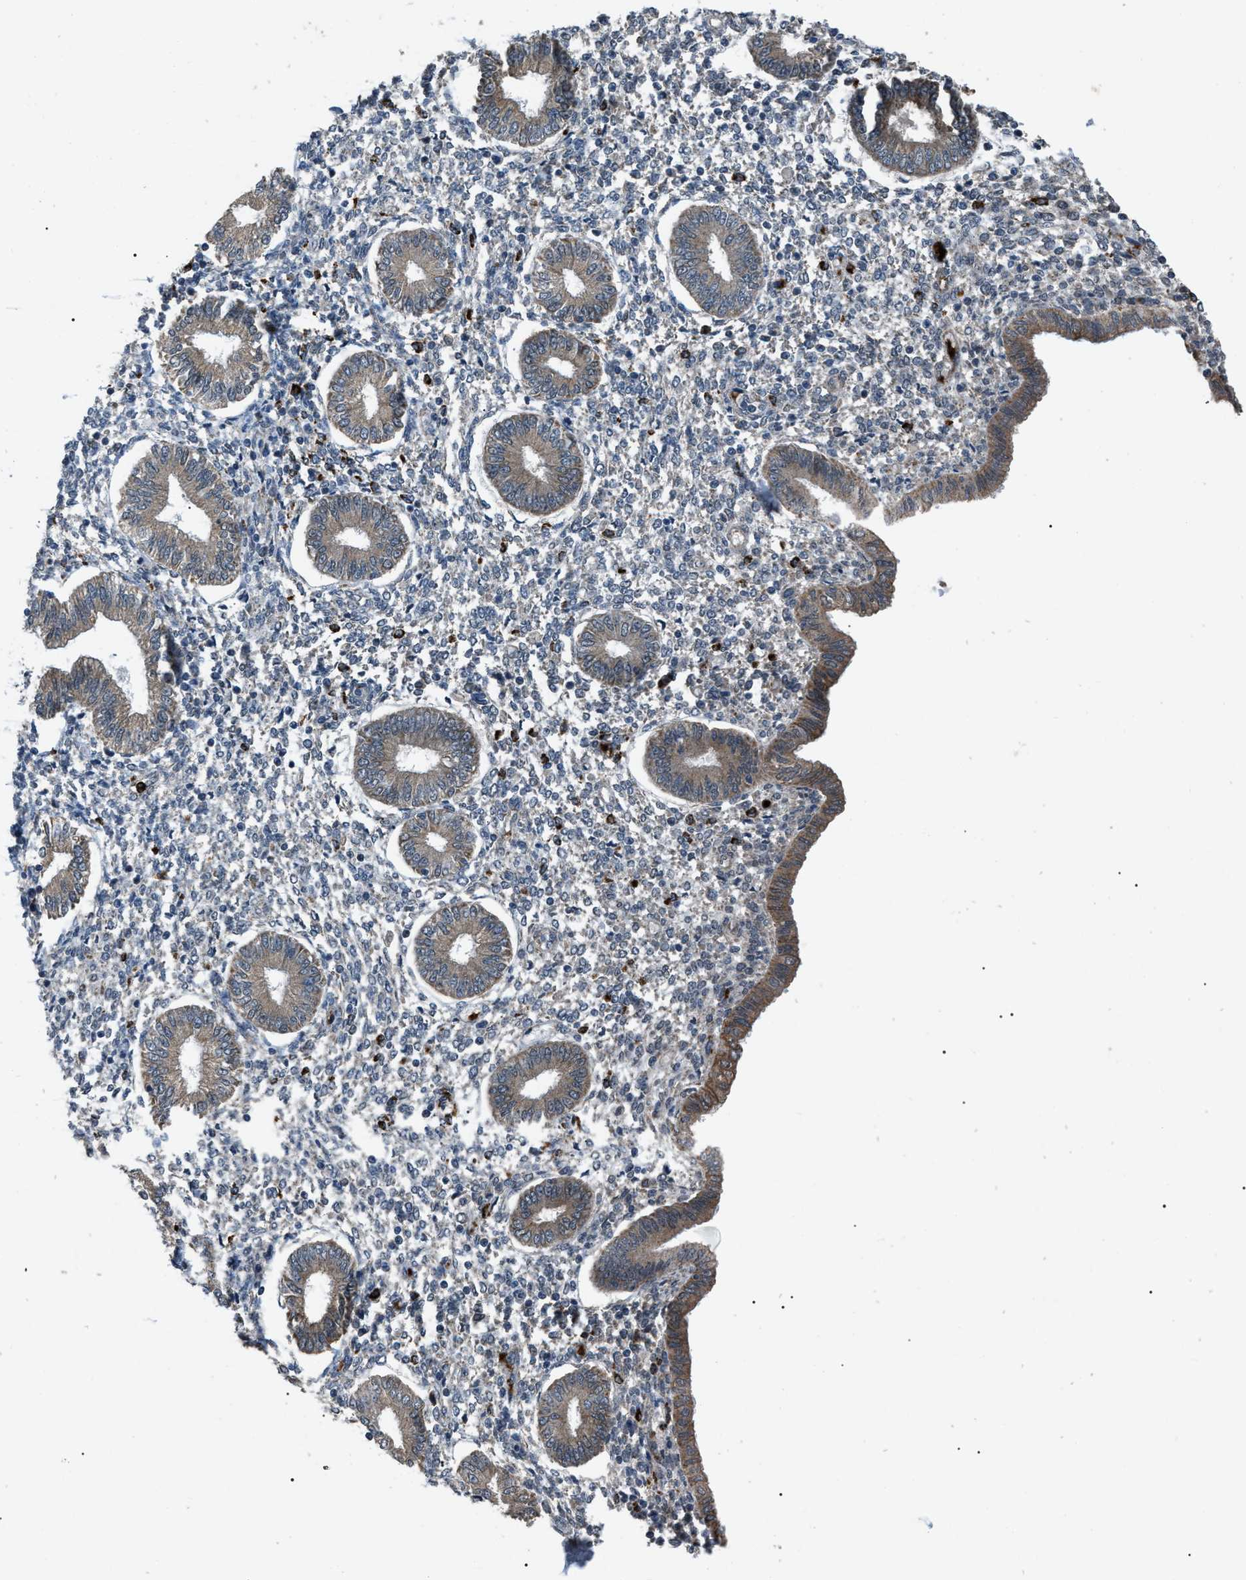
{"staining": {"intensity": "moderate", "quantity": "<25%", "location": "cytoplasmic/membranous"}, "tissue": "endometrium", "cell_type": "Cells in endometrial stroma", "image_type": "normal", "snomed": [{"axis": "morphology", "description": "Normal tissue, NOS"}, {"axis": "topography", "description": "Endometrium"}], "caption": "The micrograph exhibits staining of normal endometrium, revealing moderate cytoplasmic/membranous protein staining (brown color) within cells in endometrial stroma. (Brightfield microscopy of DAB IHC at high magnification).", "gene": "ZFAND2A", "patient": {"sex": "female", "age": 50}}